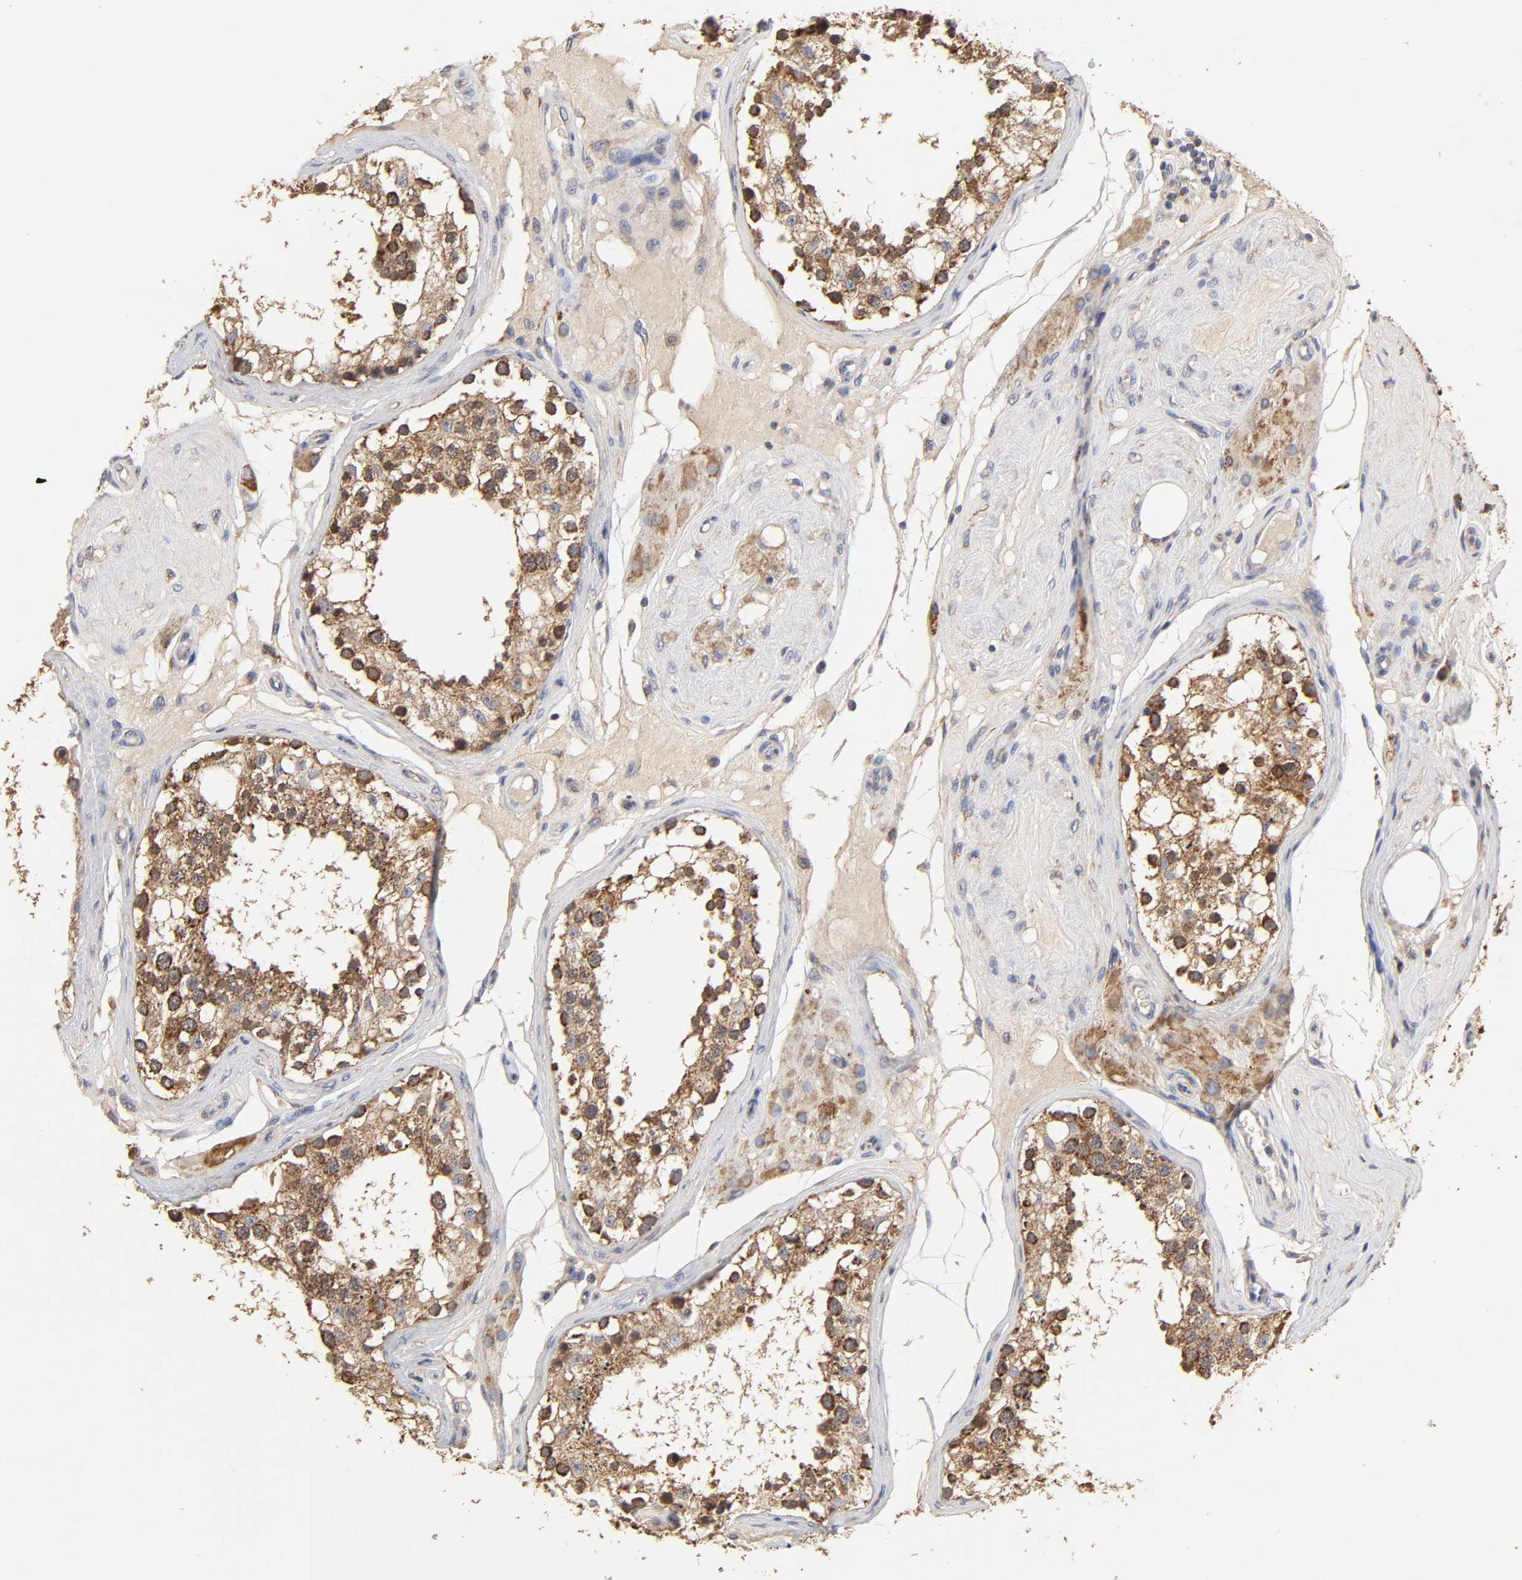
{"staining": {"intensity": "strong", "quantity": ">75%", "location": "cytoplasmic/membranous"}, "tissue": "testis", "cell_type": "Cells in seminiferous ducts", "image_type": "normal", "snomed": [{"axis": "morphology", "description": "Normal tissue, NOS"}, {"axis": "topography", "description": "Testis"}], "caption": "Immunohistochemistry (IHC) of unremarkable human testis demonstrates high levels of strong cytoplasmic/membranous positivity in approximately >75% of cells in seminiferous ducts. The staining is performed using DAB brown chromogen to label protein expression. The nuclei are counter-stained blue using hematoxylin.", "gene": "CYCS", "patient": {"sex": "male", "age": 68}}